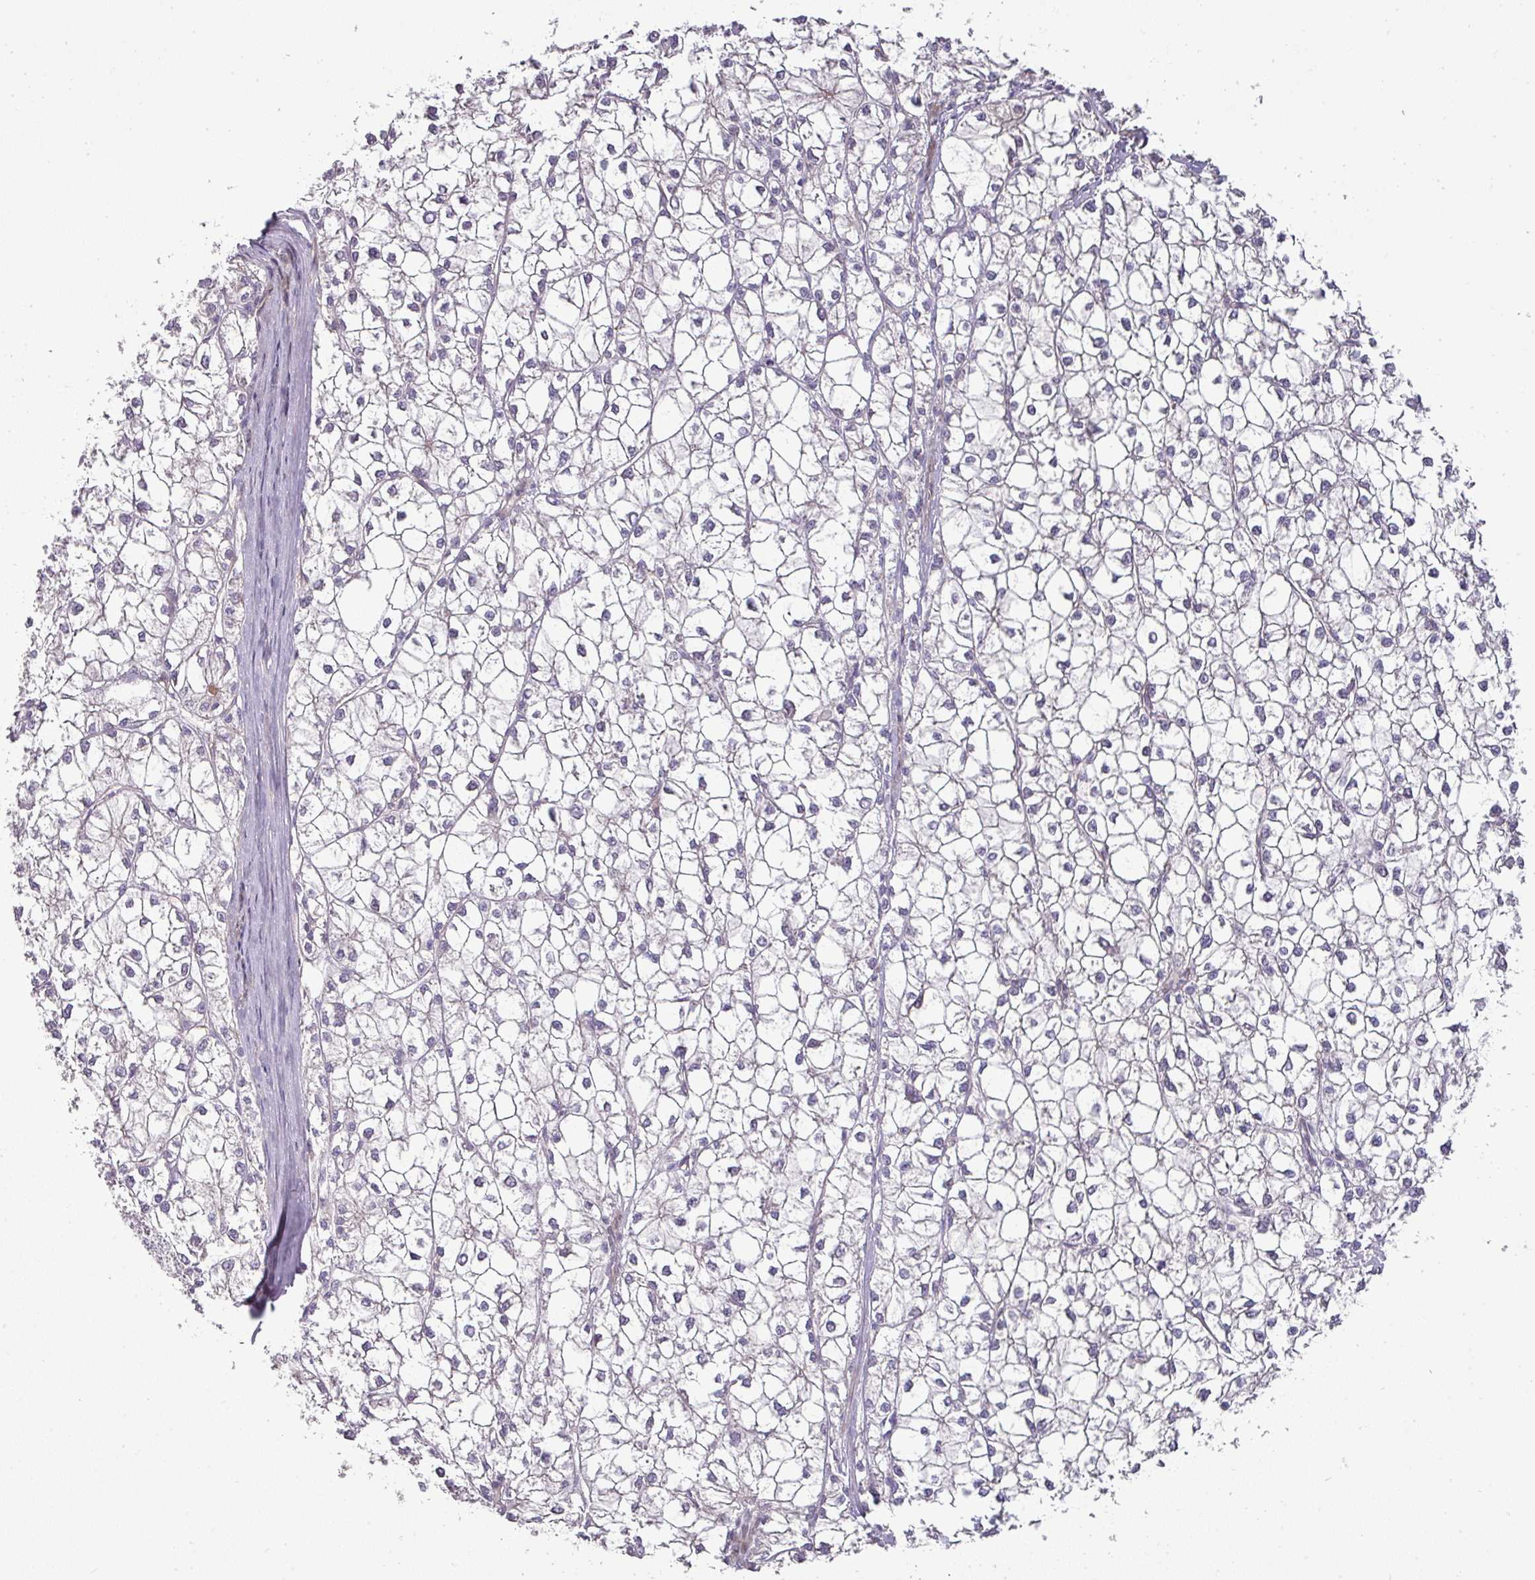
{"staining": {"intensity": "negative", "quantity": "none", "location": "none"}, "tissue": "liver cancer", "cell_type": "Tumor cells", "image_type": "cancer", "snomed": [{"axis": "morphology", "description": "Carcinoma, Hepatocellular, NOS"}, {"axis": "topography", "description": "Liver"}], "caption": "Tumor cells are negative for protein expression in human liver cancer.", "gene": "ATP6V1F", "patient": {"sex": "female", "age": 43}}